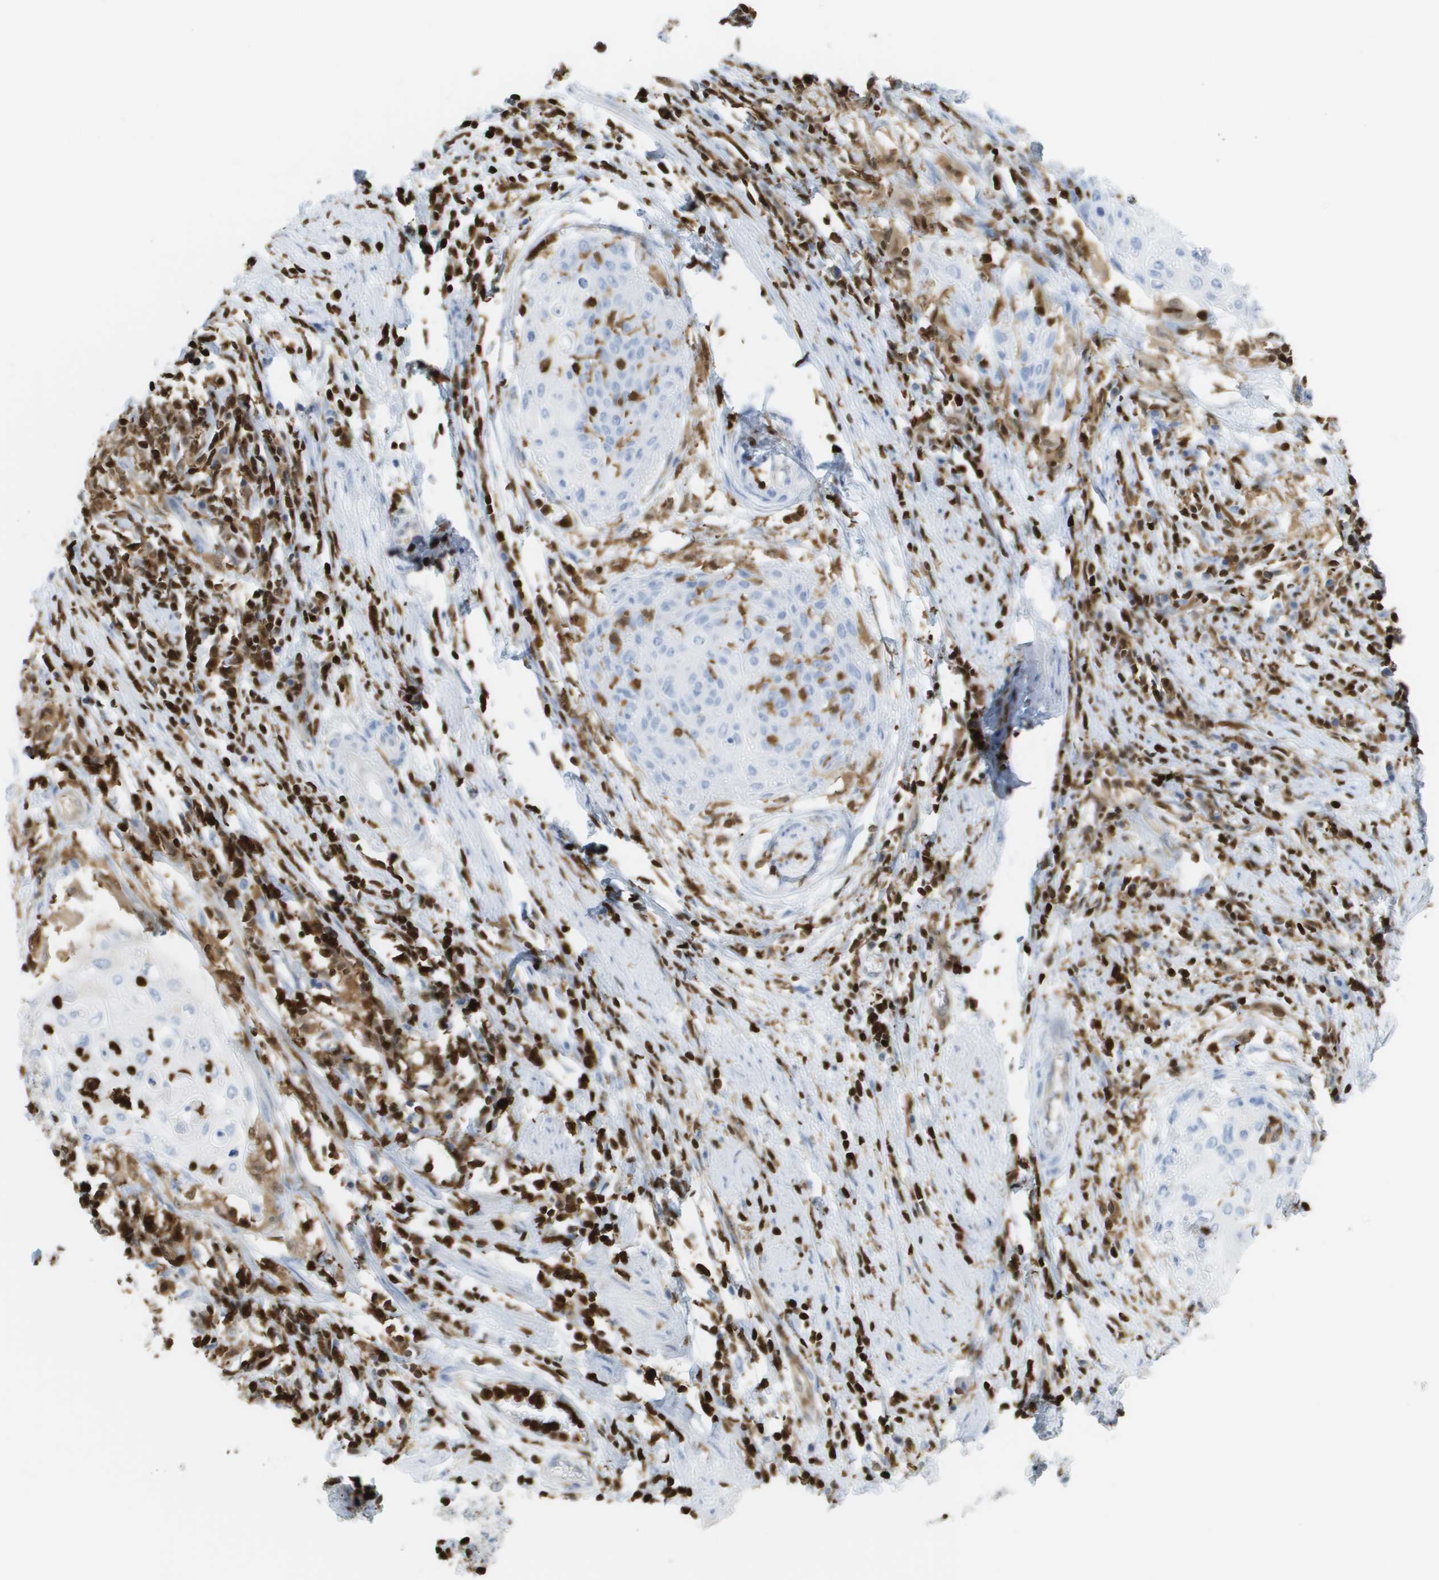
{"staining": {"intensity": "negative", "quantity": "none", "location": "none"}, "tissue": "cervical cancer", "cell_type": "Tumor cells", "image_type": "cancer", "snomed": [{"axis": "morphology", "description": "Squamous cell carcinoma, NOS"}, {"axis": "topography", "description": "Cervix"}], "caption": "DAB immunohistochemical staining of cervical cancer (squamous cell carcinoma) exhibits no significant staining in tumor cells.", "gene": "DOCK5", "patient": {"sex": "female", "age": 39}}